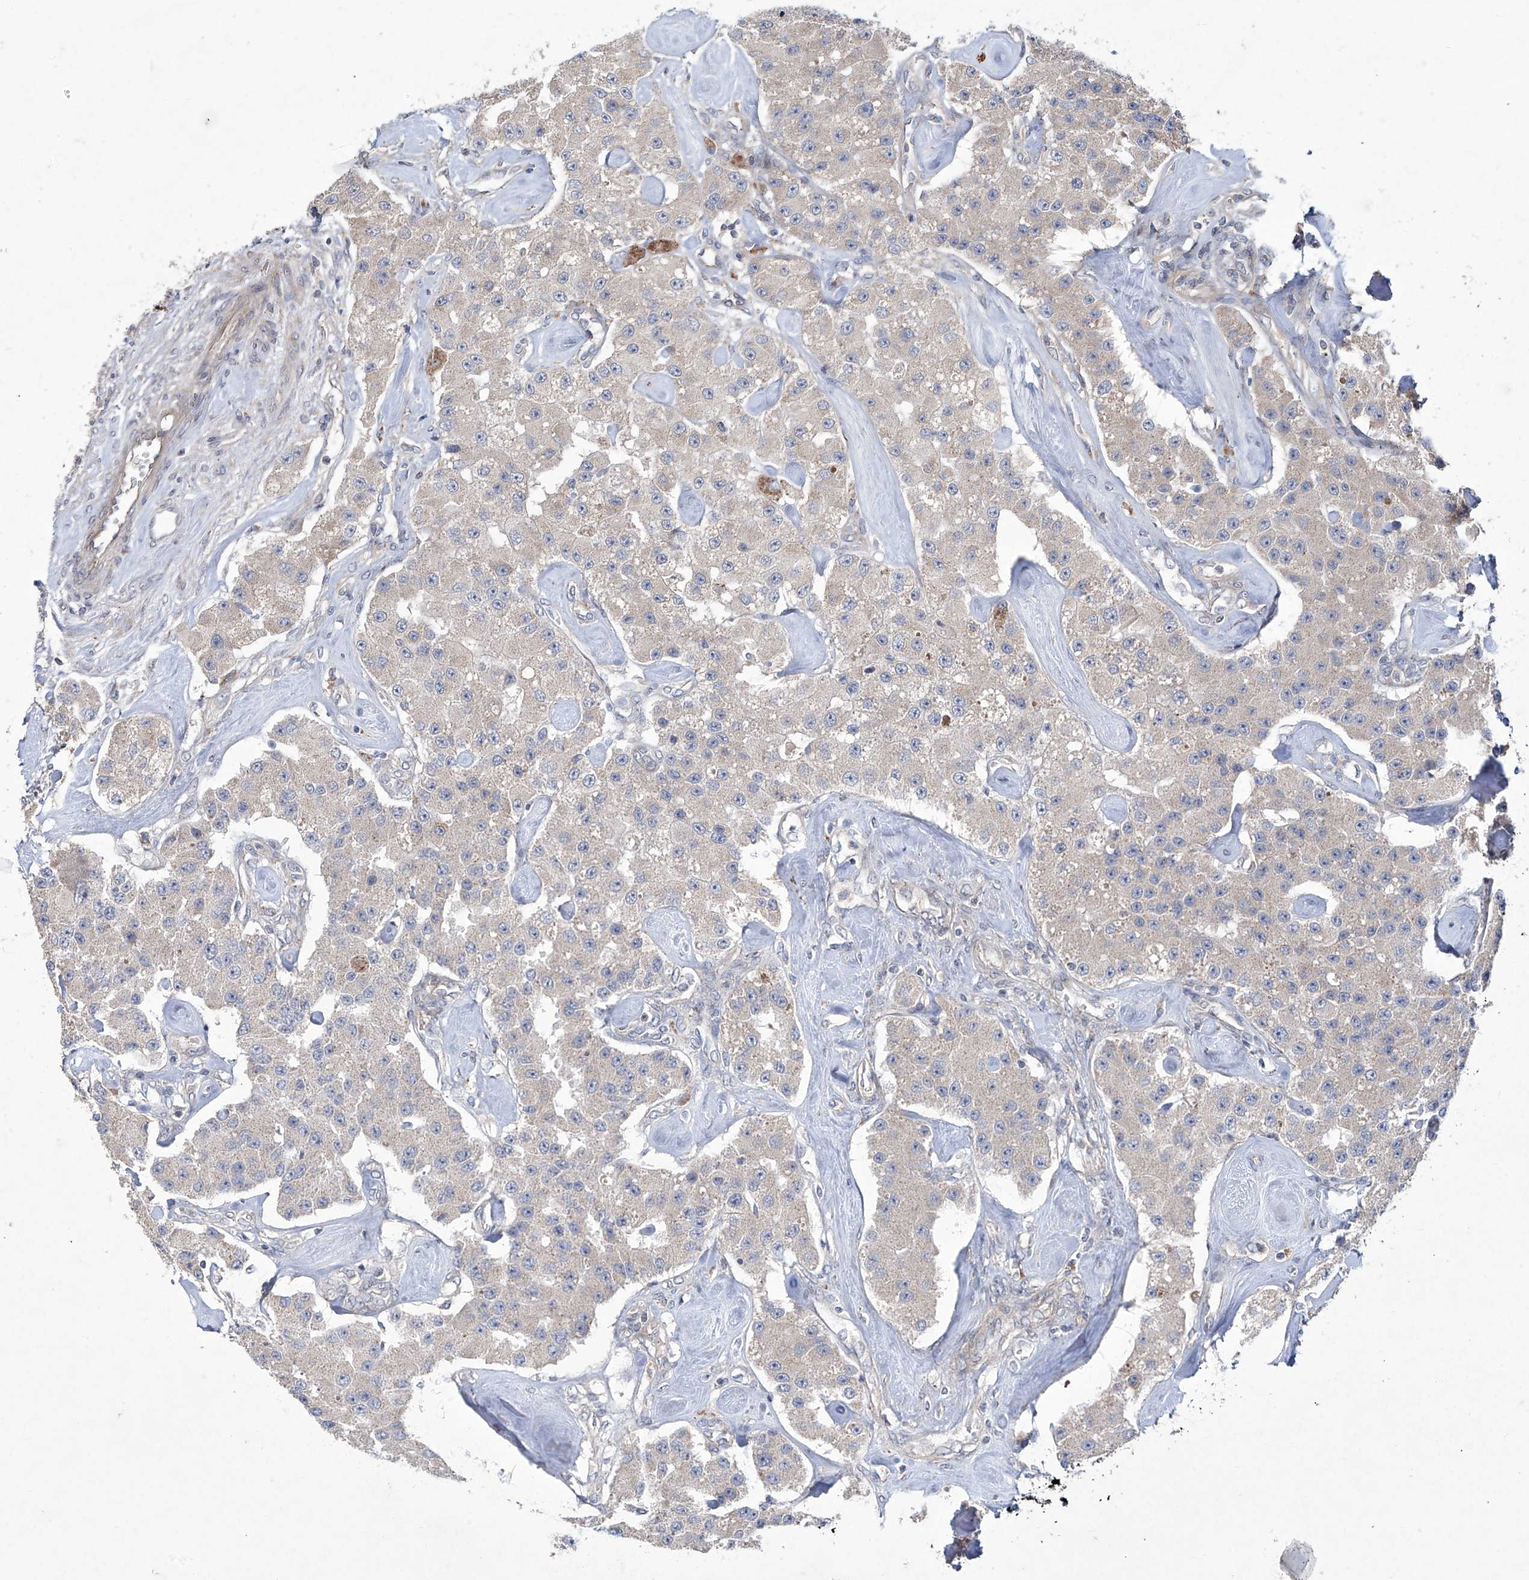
{"staining": {"intensity": "negative", "quantity": "none", "location": "none"}, "tissue": "carcinoid", "cell_type": "Tumor cells", "image_type": "cancer", "snomed": [{"axis": "morphology", "description": "Carcinoid, malignant, NOS"}, {"axis": "topography", "description": "Pancreas"}], "caption": "A photomicrograph of carcinoid (malignant) stained for a protein reveals no brown staining in tumor cells.", "gene": "TRIM60", "patient": {"sex": "male", "age": 41}}